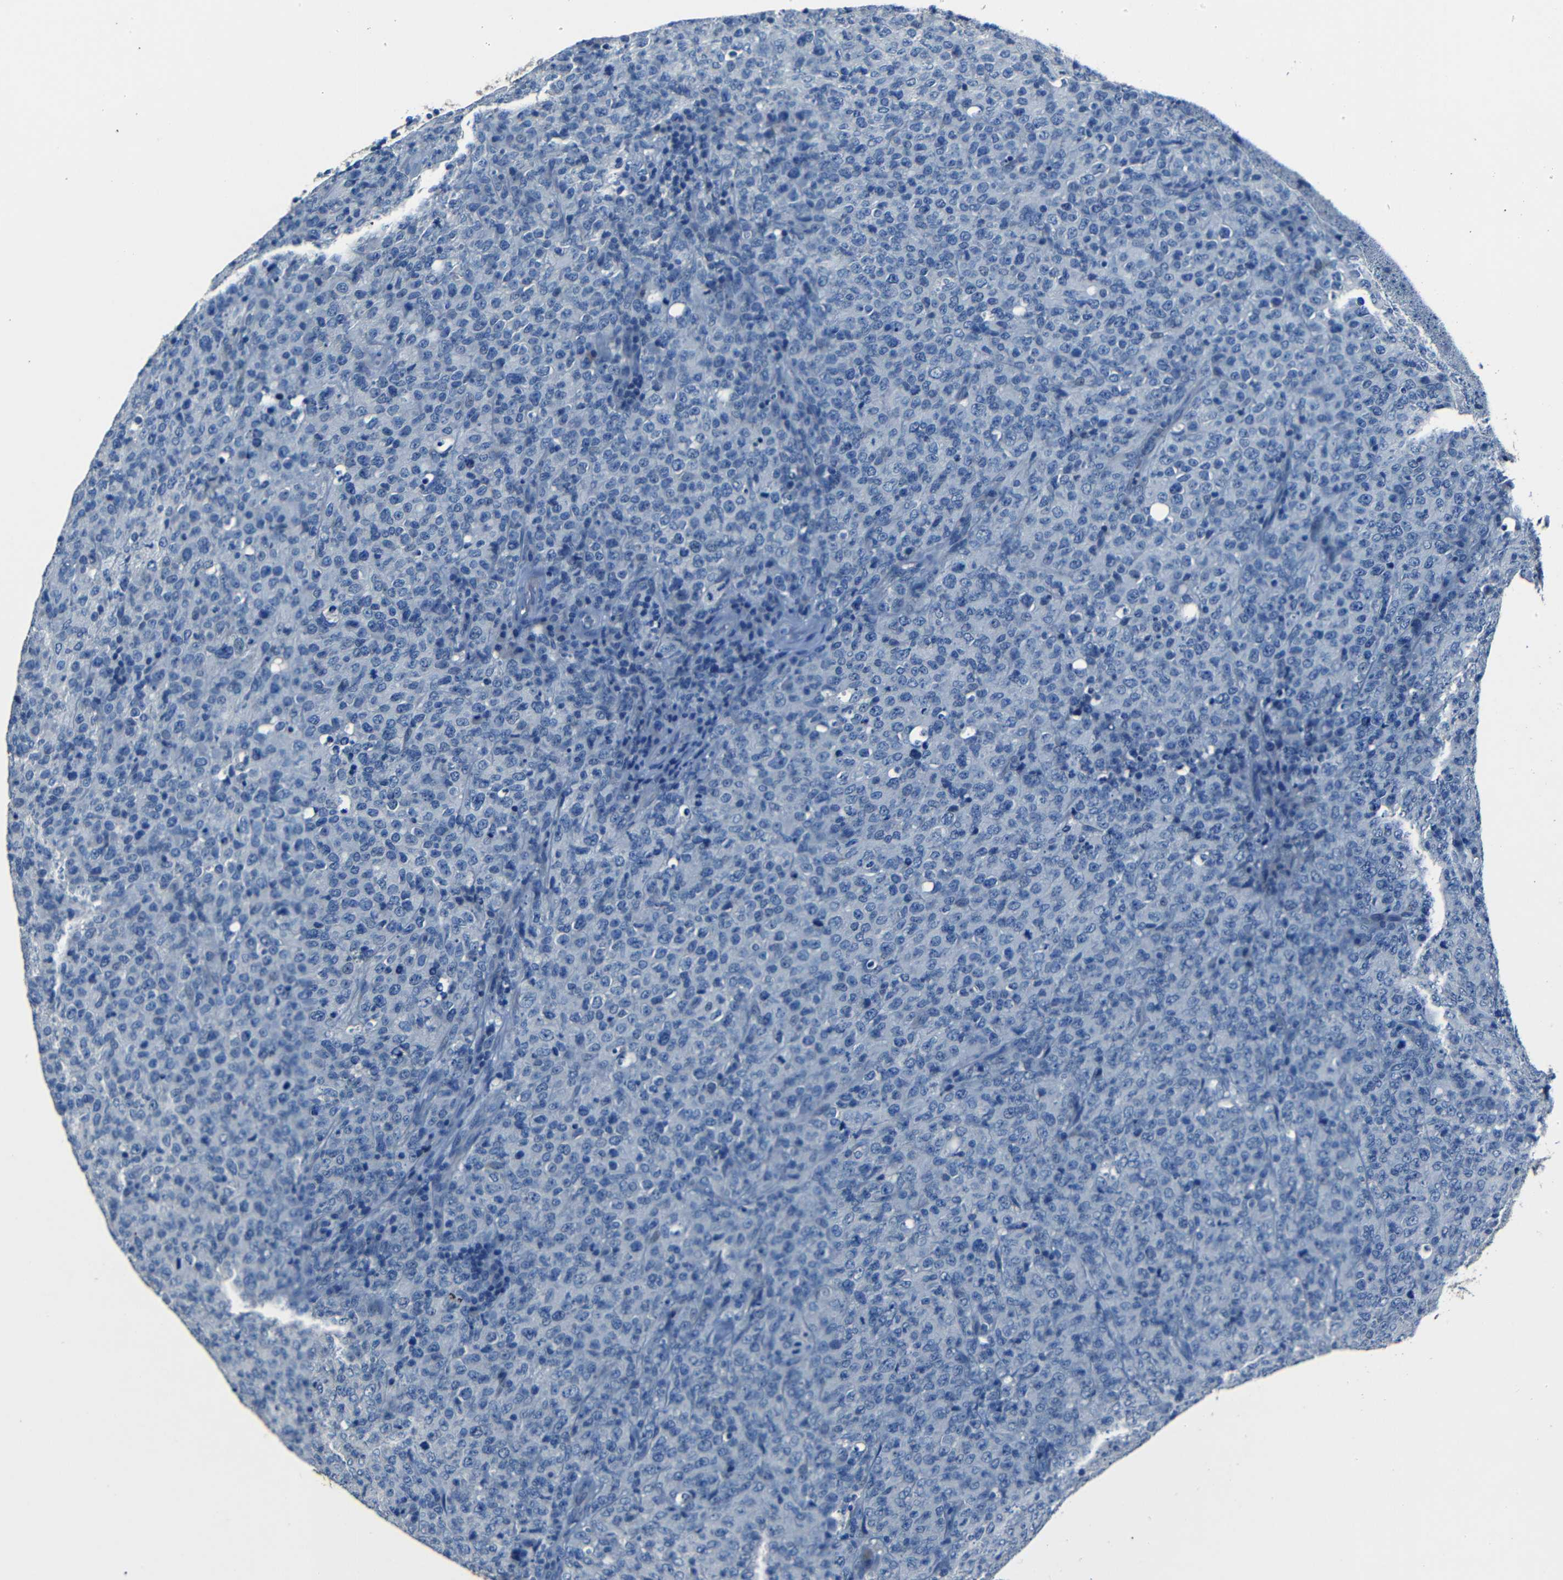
{"staining": {"intensity": "negative", "quantity": "none", "location": "none"}, "tissue": "lymphoma", "cell_type": "Tumor cells", "image_type": "cancer", "snomed": [{"axis": "morphology", "description": "Malignant lymphoma, non-Hodgkin's type, High grade"}, {"axis": "topography", "description": "Tonsil"}], "caption": "The photomicrograph displays no staining of tumor cells in high-grade malignant lymphoma, non-Hodgkin's type. (DAB immunohistochemistry (IHC) visualized using brightfield microscopy, high magnification).", "gene": "NCMAP", "patient": {"sex": "female", "age": 36}}